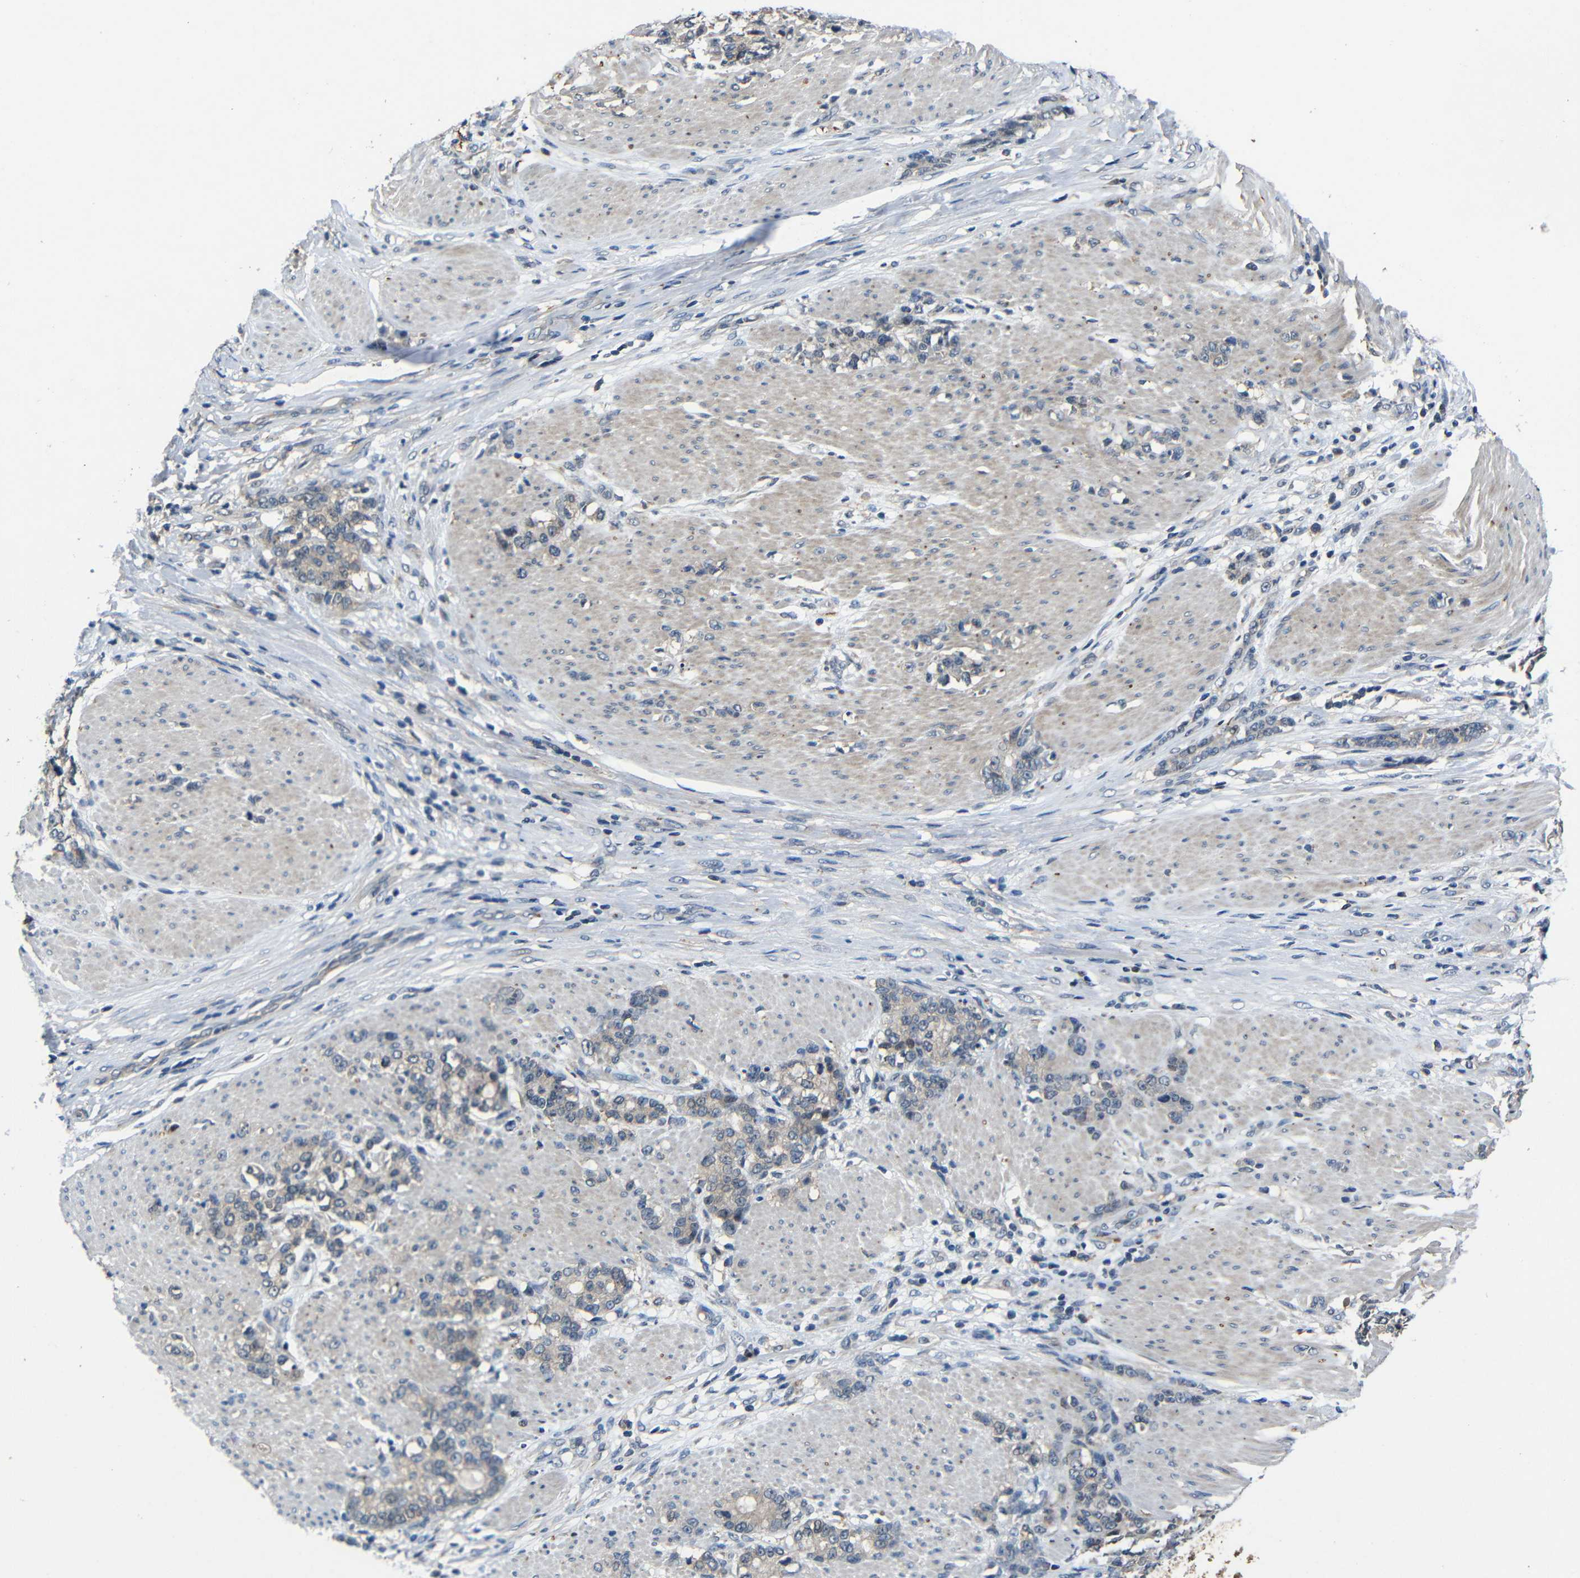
{"staining": {"intensity": "weak", "quantity": ">75%", "location": "cytoplasmic/membranous"}, "tissue": "stomach cancer", "cell_type": "Tumor cells", "image_type": "cancer", "snomed": [{"axis": "morphology", "description": "Adenocarcinoma, NOS"}, {"axis": "topography", "description": "Stomach, lower"}], "caption": "Weak cytoplasmic/membranous positivity for a protein is present in about >75% of tumor cells of adenocarcinoma (stomach) using immunohistochemistry.", "gene": "C6orf89", "patient": {"sex": "male", "age": 88}}